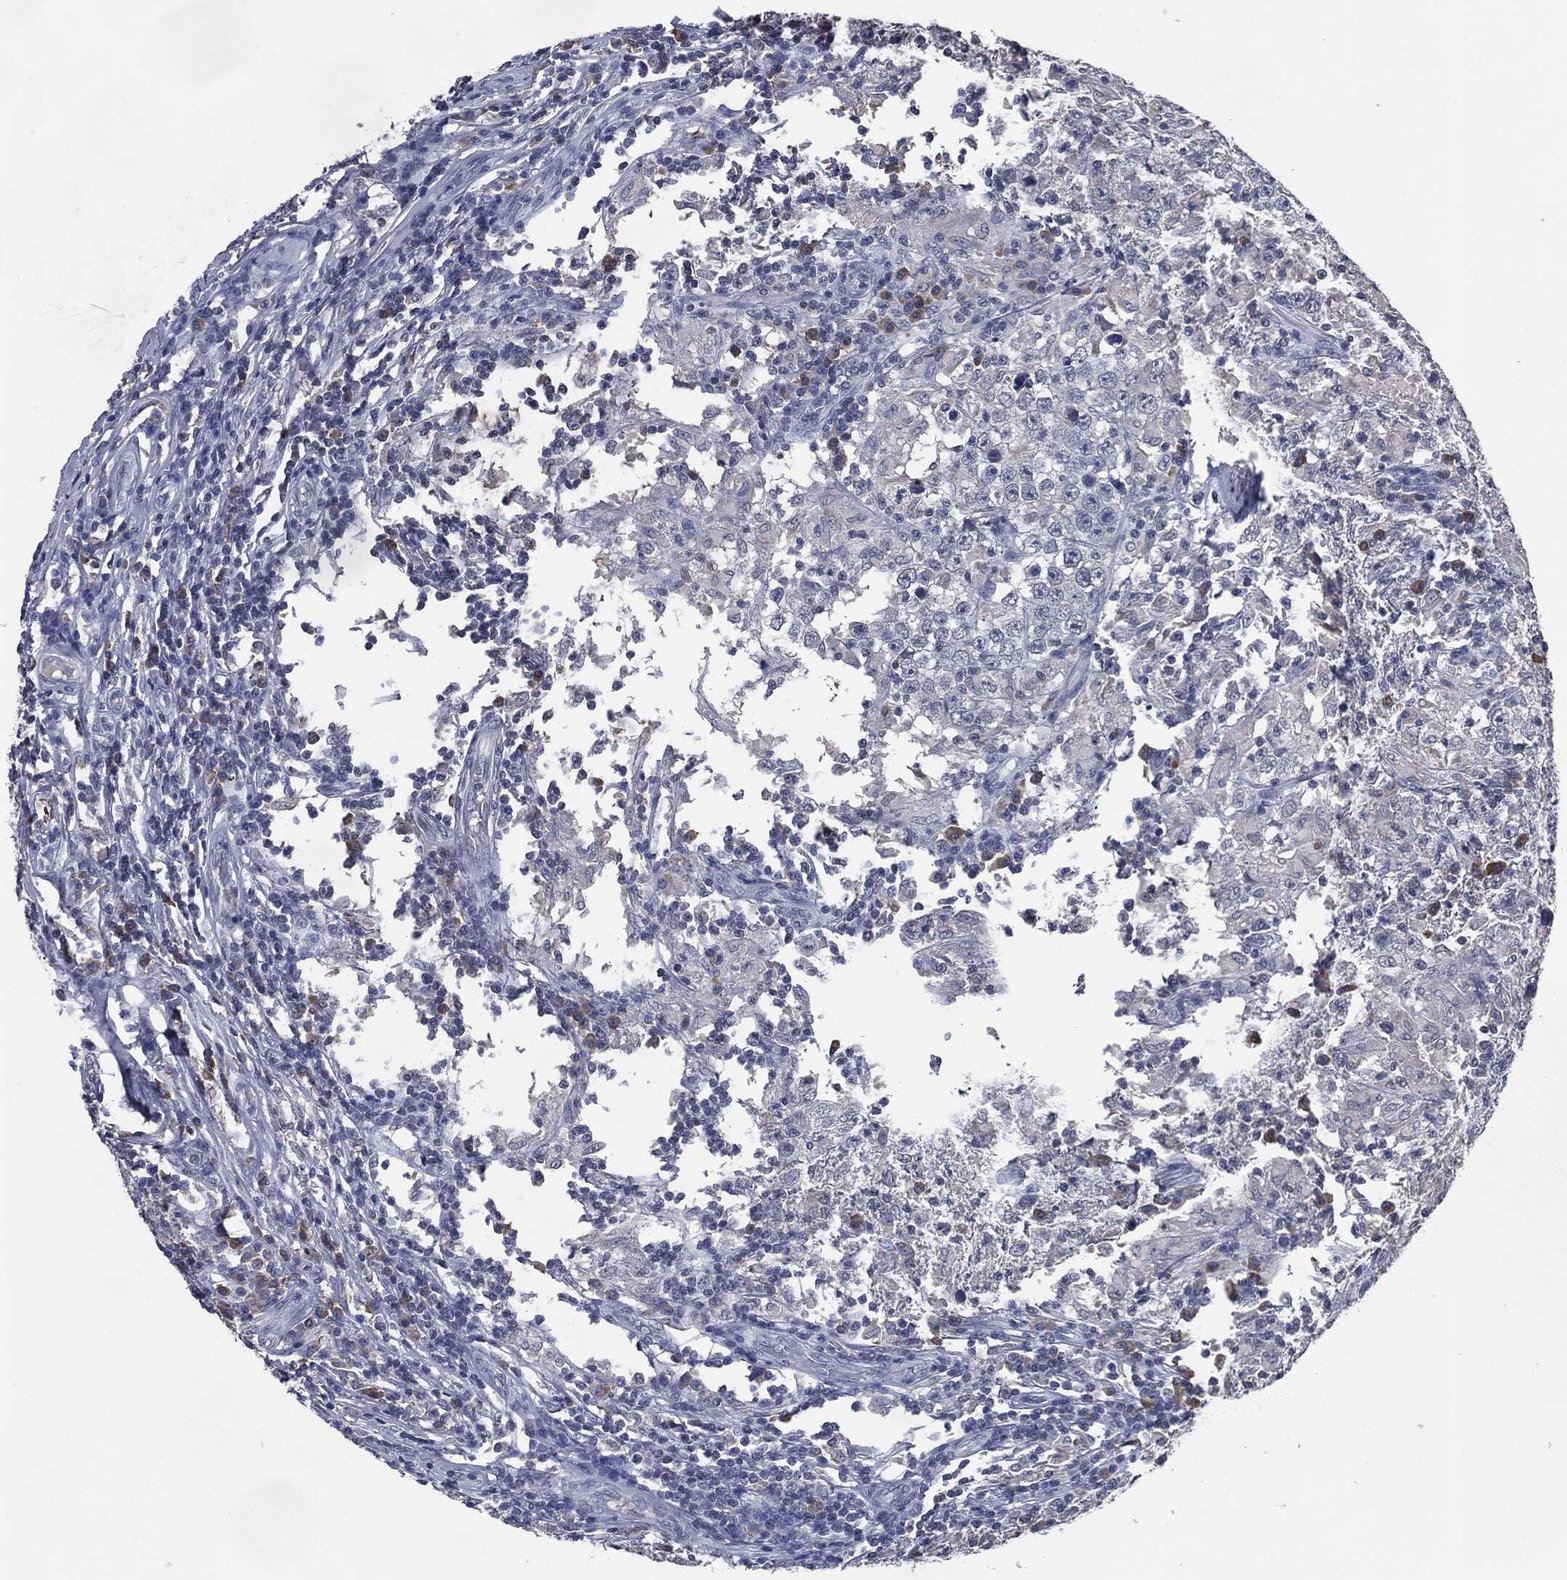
{"staining": {"intensity": "negative", "quantity": "none", "location": "none"}, "tissue": "testis cancer", "cell_type": "Tumor cells", "image_type": "cancer", "snomed": [{"axis": "morphology", "description": "Seminoma, NOS"}, {"axis": "morphology", "description": "Carcinoma, Embryonal, NOS"}, {"axis": "topography", "description": "Testis"}], "caption": "Tumor cells show no significant staining in testis cancer (embryonal carcinoma).", "gene": "IL2RG", "patient": {"sex": "male", "age": 41}}